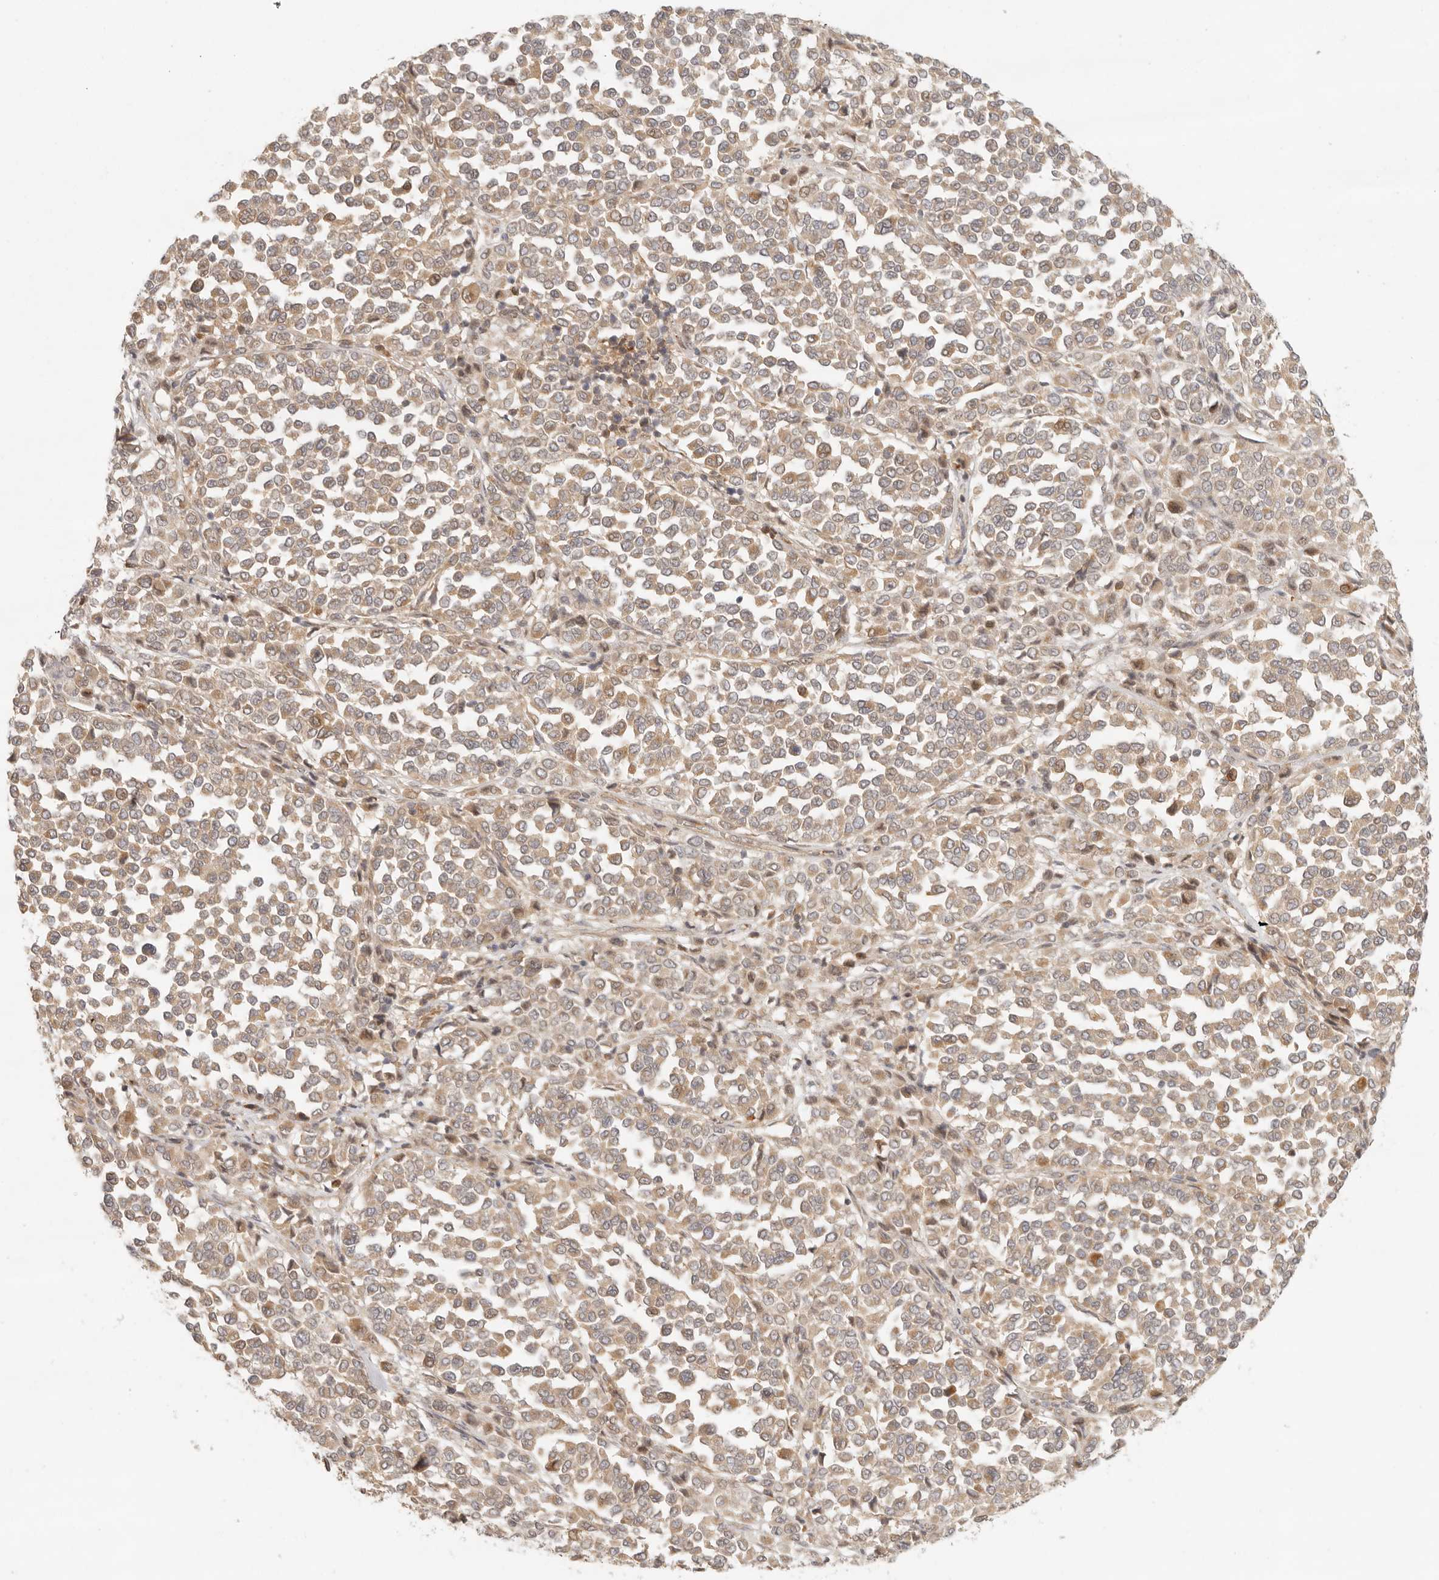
{"staining": {"intensity": "weak", "quantity": ">75%", "location": "cytoplasmic/membranous"}, "tissue": "melanoma", "cell_type": "Tumor cells", "image_type": "cancer", "snomed": [{"axis": "morphology", "description": "Malignant melanoma, Metastatic site"}, {"axis": "topography", "description": "Pancreas"}], "caption": "A brown stain labels weak cytoplasmic/membranous staining of a protein in melanoma tumor cells. The staining was performed using DAB (3,3'-diaminobenzidine) to visualize the protein expression in brown, while the nuclei were stained in blue with hematoxylin (Magnification: 20x).", "gene": "AHDC1", "patient": {"sex": "female", "age": 30}}